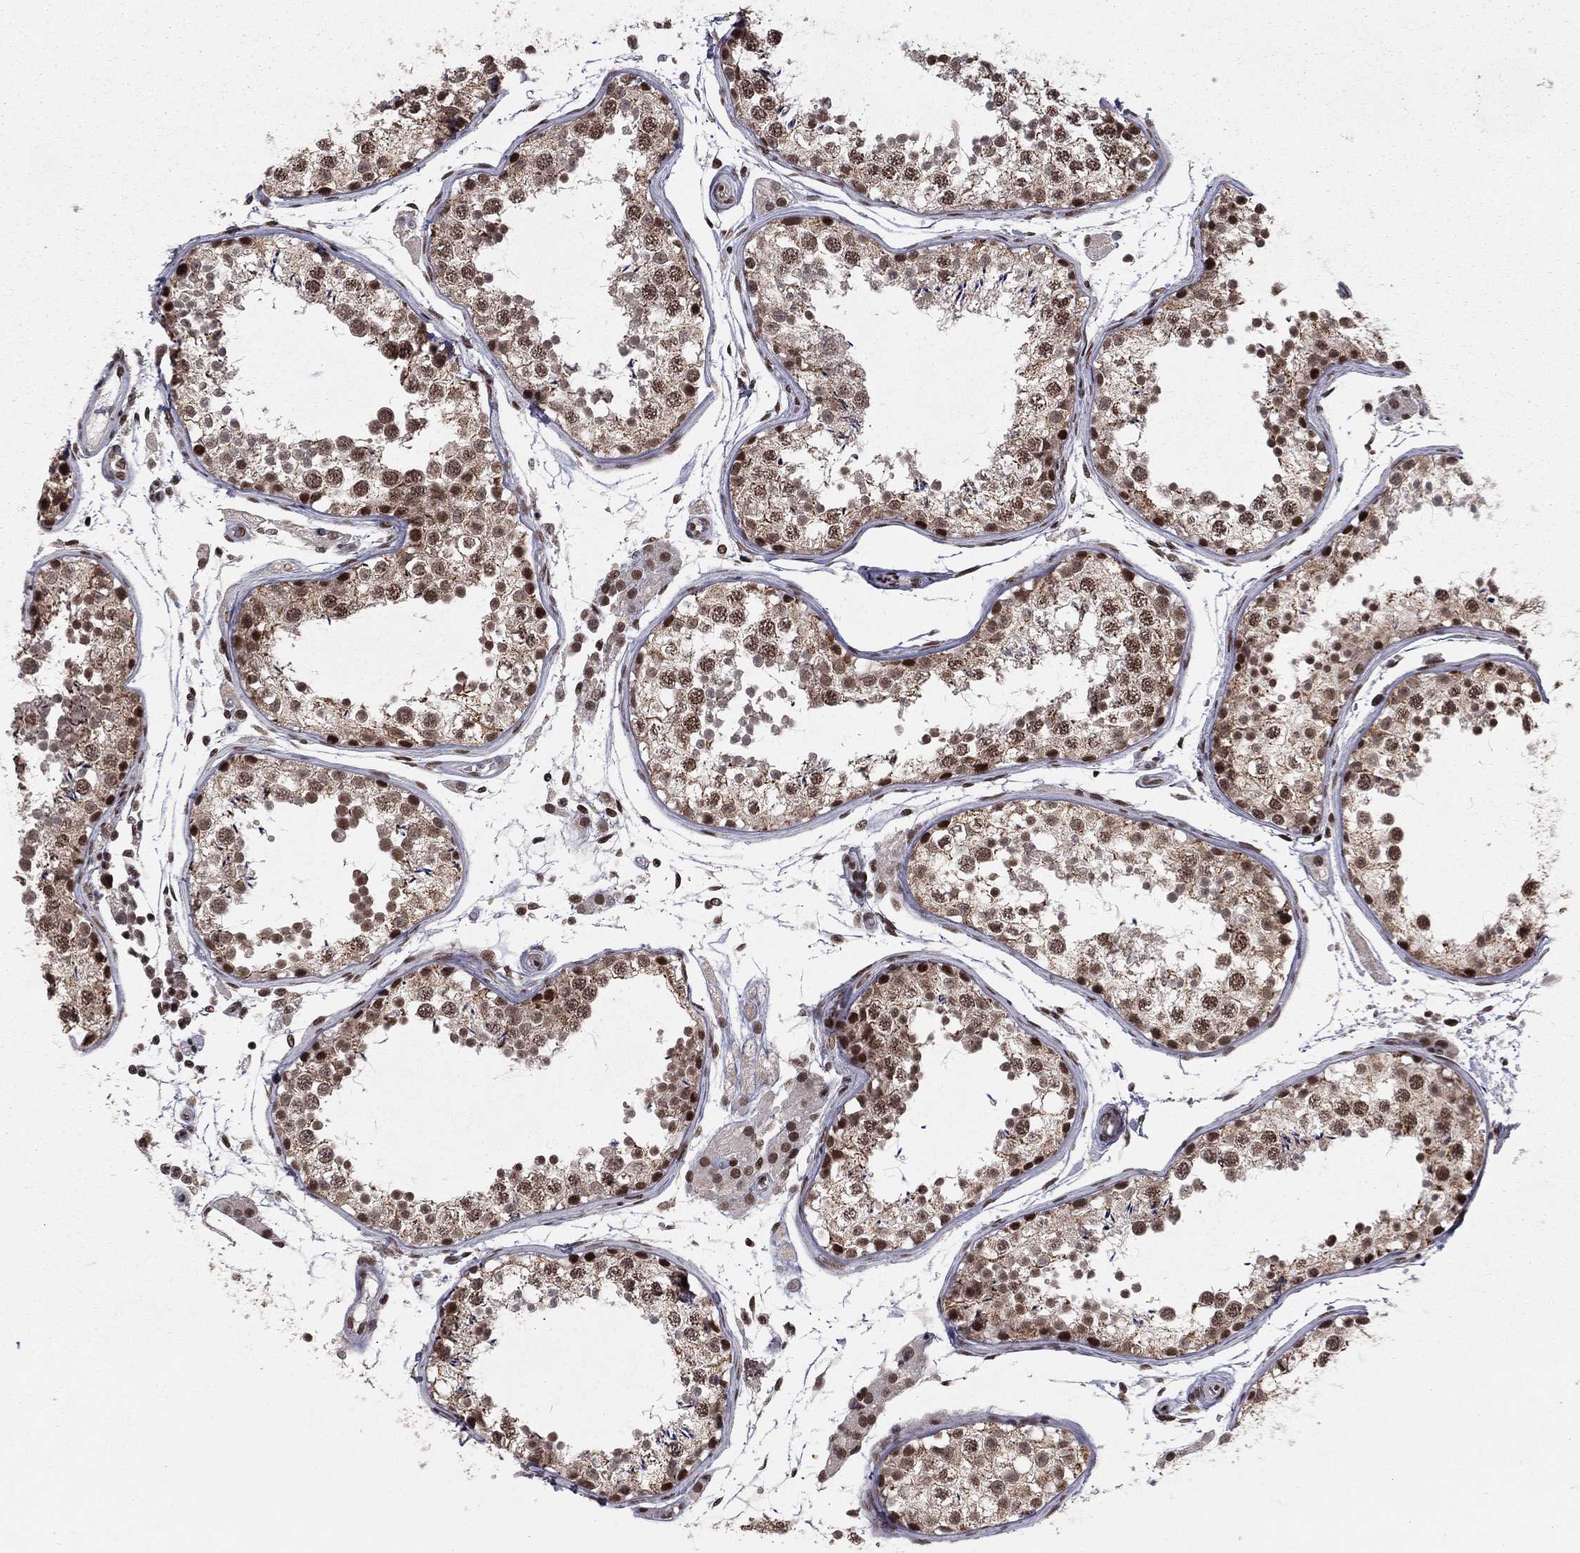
{"staining": {"intensity": "strong", "quantity": "<25%", "location": "nuclear"}, "tissue": "testis", "cell_type": "Cells in seminiferous ducts", "image_type": "normal", "snomed": [{"axis": "morphology", "description": "Normal tissue, NOS"}, {"axis": "topography", "description": "Testis"}], "caption": "Protein staining of benign testis displays strong nuclear staining in about <25% of cells in seminiferous ducts.", "gene": "NFYB", "patient": {"sex": "male", "age": 29}}